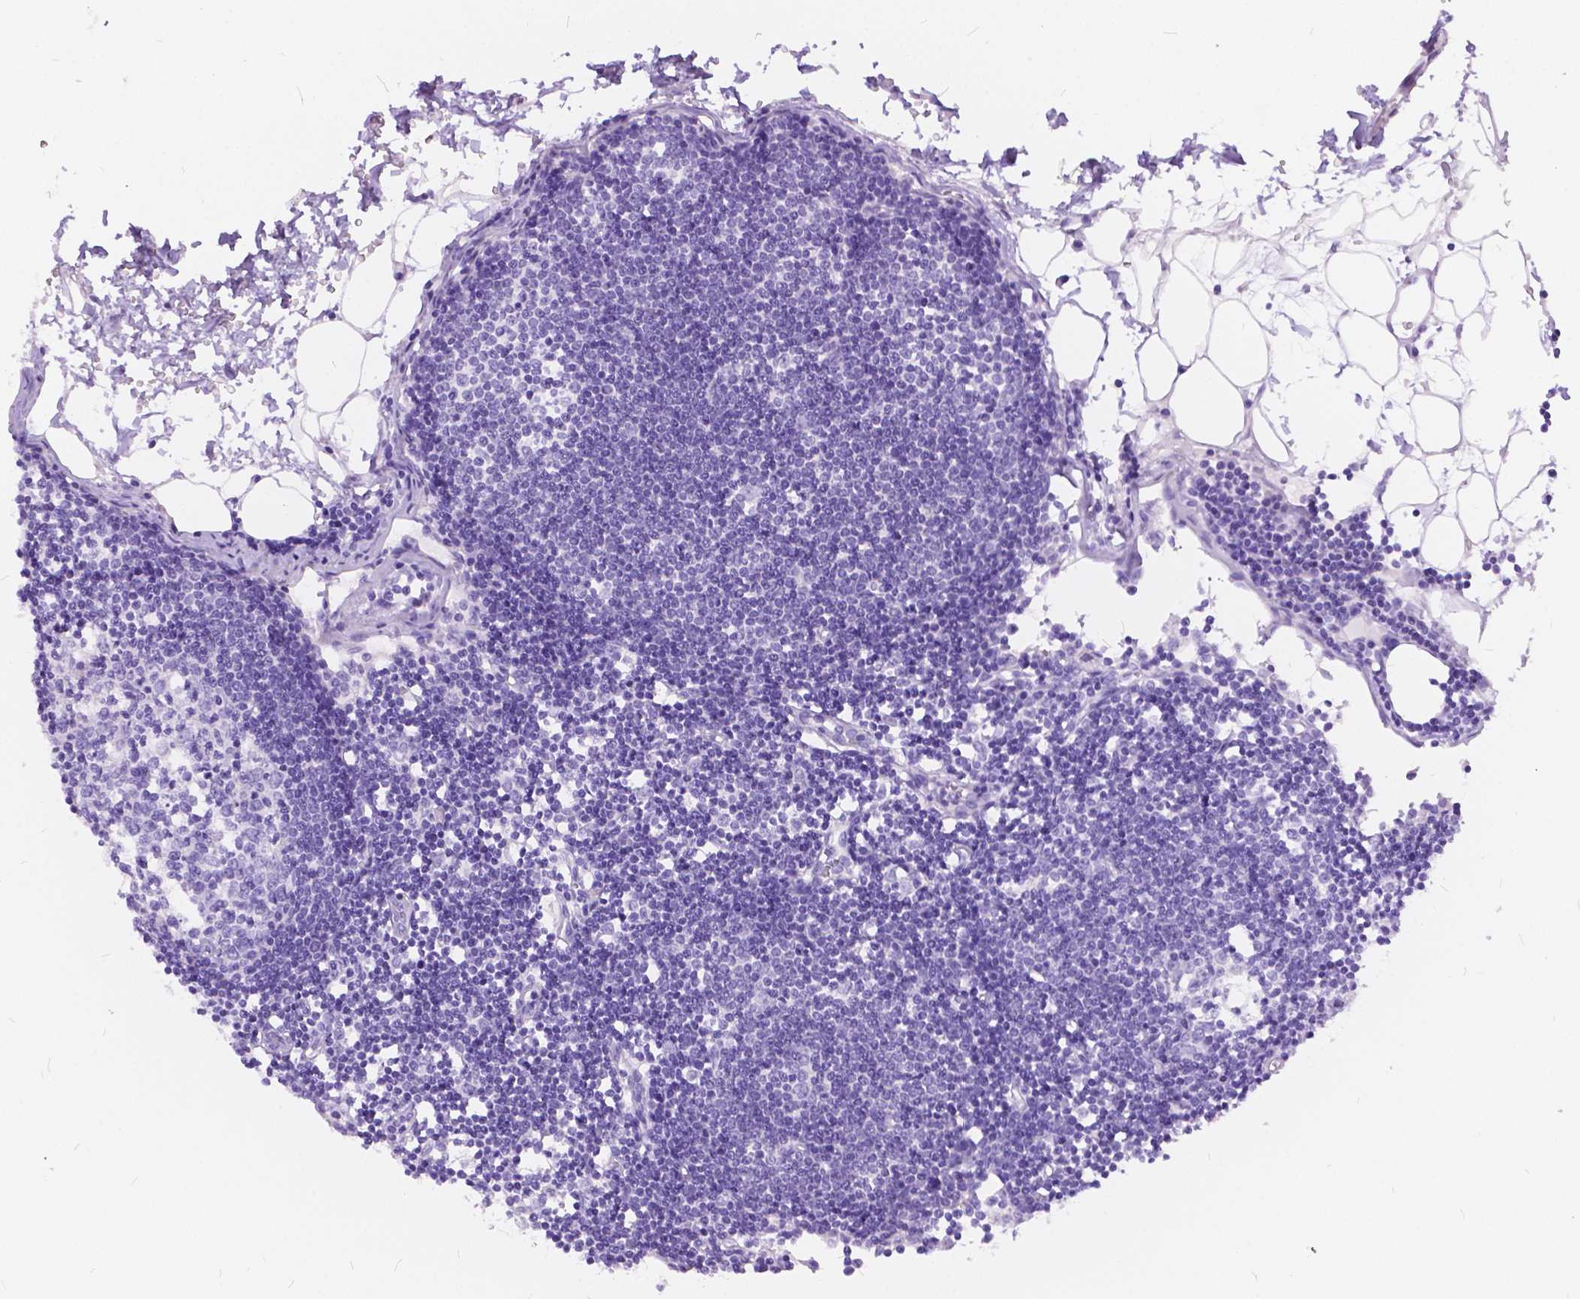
{"staining": {"intensity": "negative", "quantity": "none", "location": "none"}, "tissue": "lymph node", "cell_type": "Germinal center cells", "image_type": "normal", "snomed": [{"axis": "morphology", "description": "Normal tissue, NOS"}, {"axis": "topography", "description": "Lymph node"}], "caption": "IHC histopathology image of unremarkable lymph node: human lymph node stained with DAB (3,3'-diaminobenzidine) reveals no significant protein staining in germinal center cells. (DAB (3,3'-diaminobenzidine) immunohistochemistry visualized using brightfield microscopy, high magnification).", "gene": "CHRM1", "patient": {"sex": "female", "age": 65}}